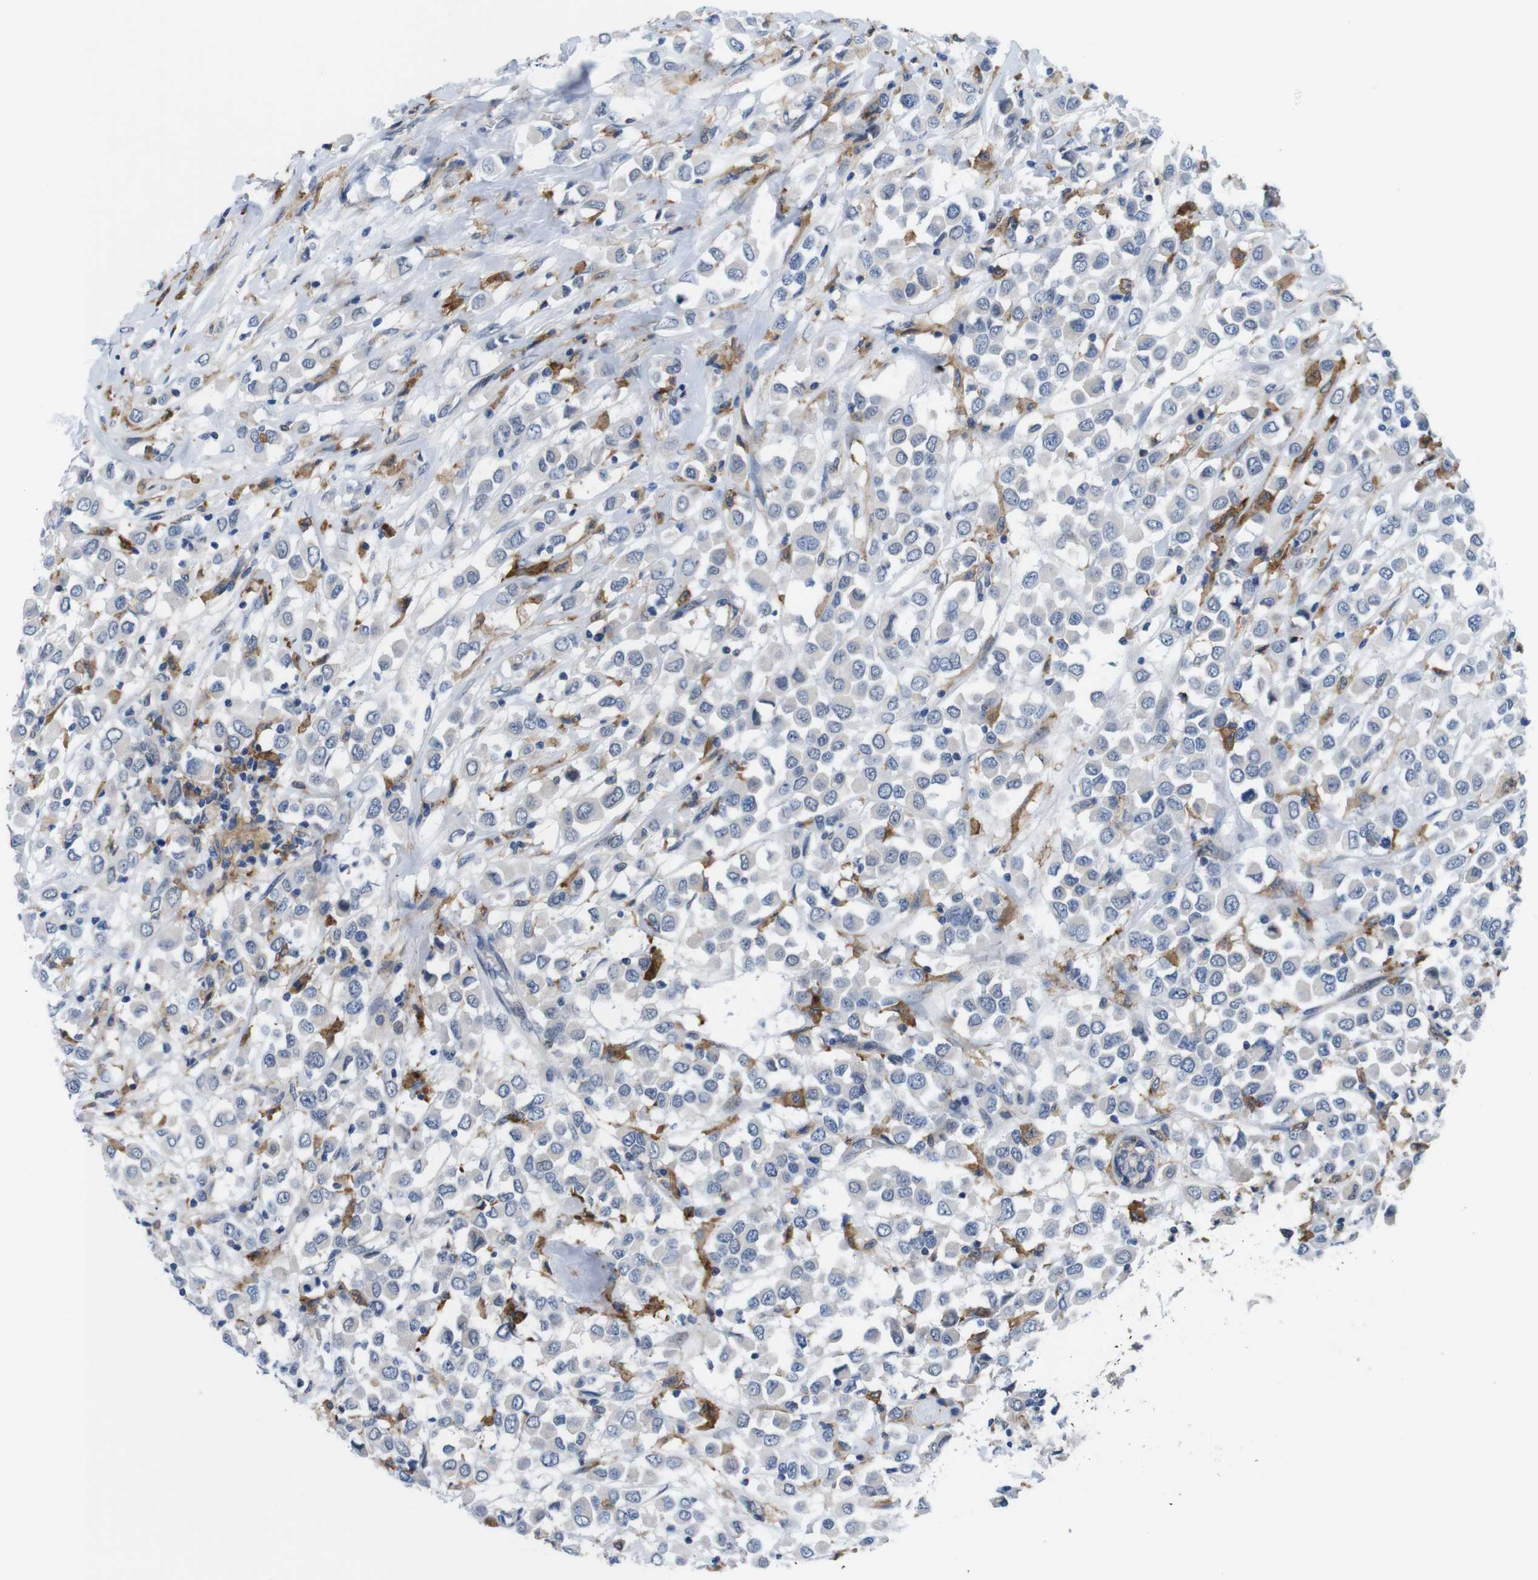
{"staining": {"intensity": "negative", "quantity": "none", "location": "none"}, "tissue": "breast cancer", "cell_type": "Tumor cells", "image_type": "cancer", "snomed": [{"axis": "morphology", "description": "Duct carcinoma"}, {"axis": "topography", "description": "Breast"}], "caption": "There is no significant positivity in tumor cells of breast cancer (infiltrating ductal carcinoma).", "gene": "CD300C", "patient": {"sex": "female", "age": 61}}